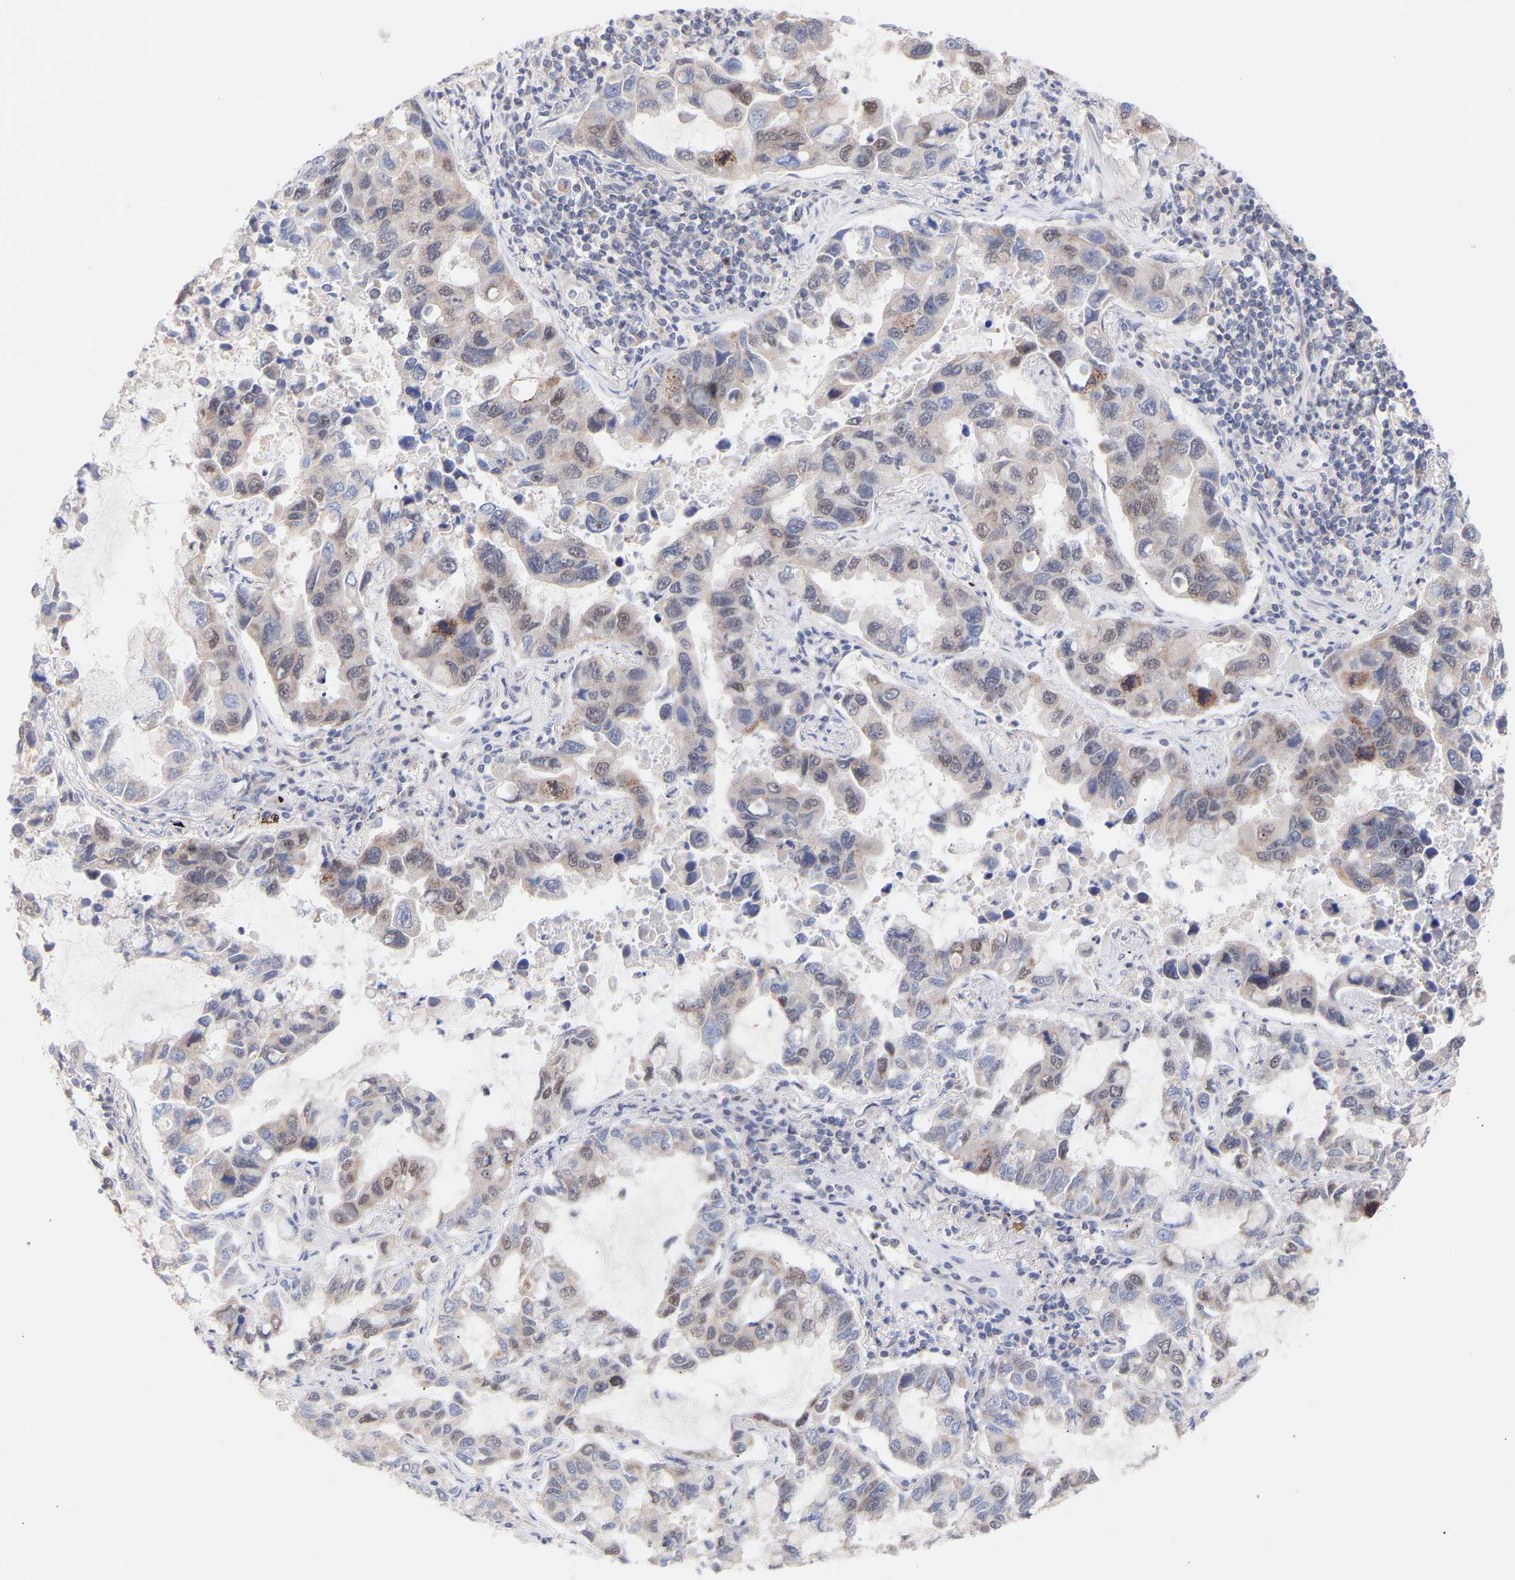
{"staining": {"intensity": "weak", "quantity": "25%-75%", "location": "nuclear"}, "tissue": "lung cancer", "cell_type": "Tumor cells", "image_type": "cancer", "snomed": [{"axis": "morphology", "description": "Adenocarcinoma, NOS"}, {"axis": "topography", "description": "Lung"}], "caption": "This image demonstrates lung cancer (adenocarcinoma) stained with immunohistochemistry to label a protein in brown. The nuclear of tumor cells show weak positivity for the protein. Nuclei are counter-stained blue.", "gene": "PDLIM5", "patient": {"sex": "male", "age": 64}}